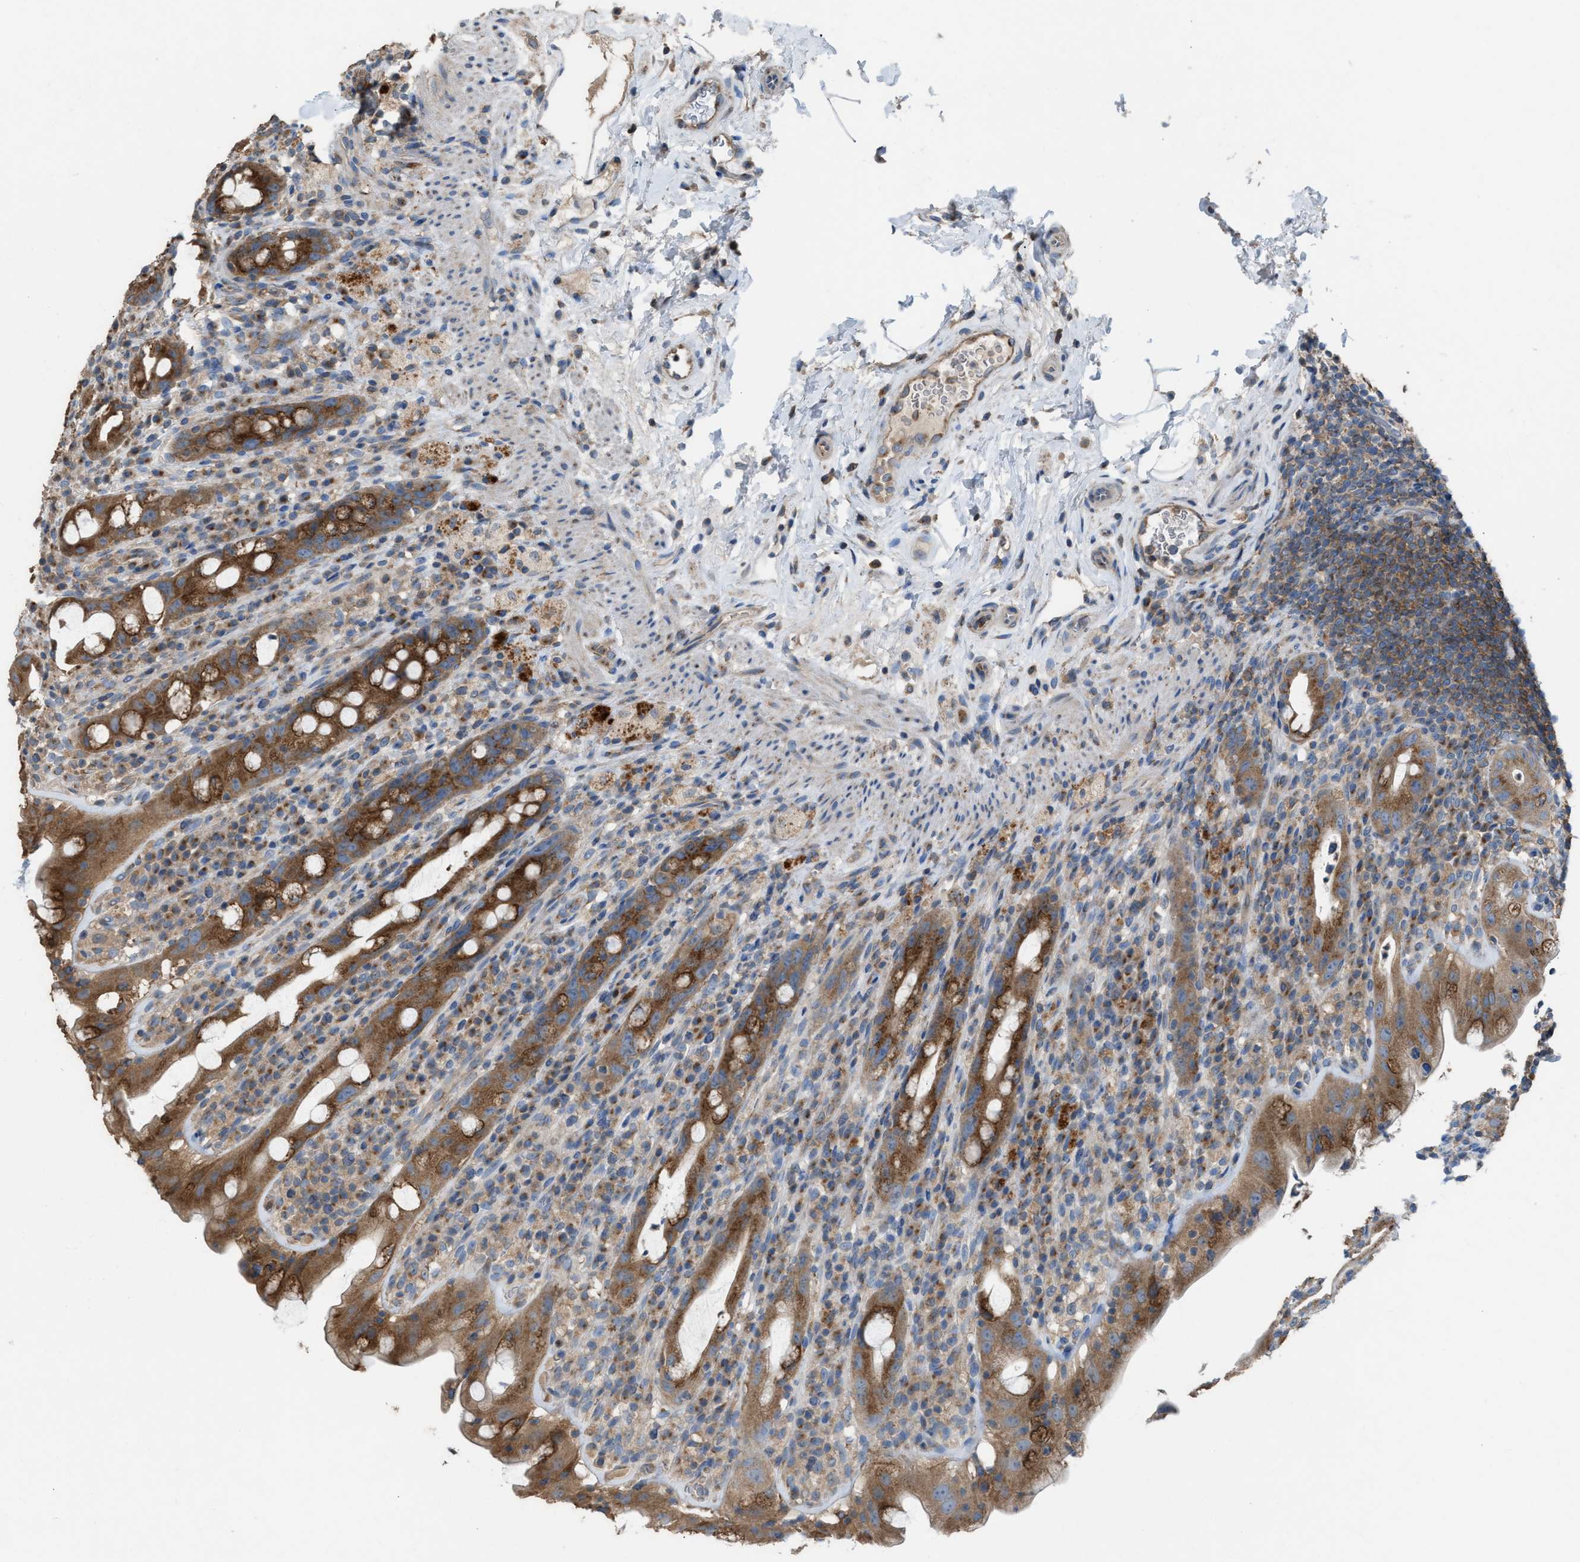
{"staining": {"intensity": "strong", "quantity": ">75%", "location": "cytoplasmic/membranous"}, "tissue": "rectum", "cell_type": "Glandular cells", "image_type": "normal", "snomed": [{"axis": "morphology", "description": "Normal tissue, NOS"}, {"axis": "topography", "description": "Rectum"}], "caption": "Strong cytoplasmic/membranous expression is appreciated in about >75% of glandular cells in benign rectum.", "gene": "TPK1", "patient": {"sex": "male", "age": 44}}